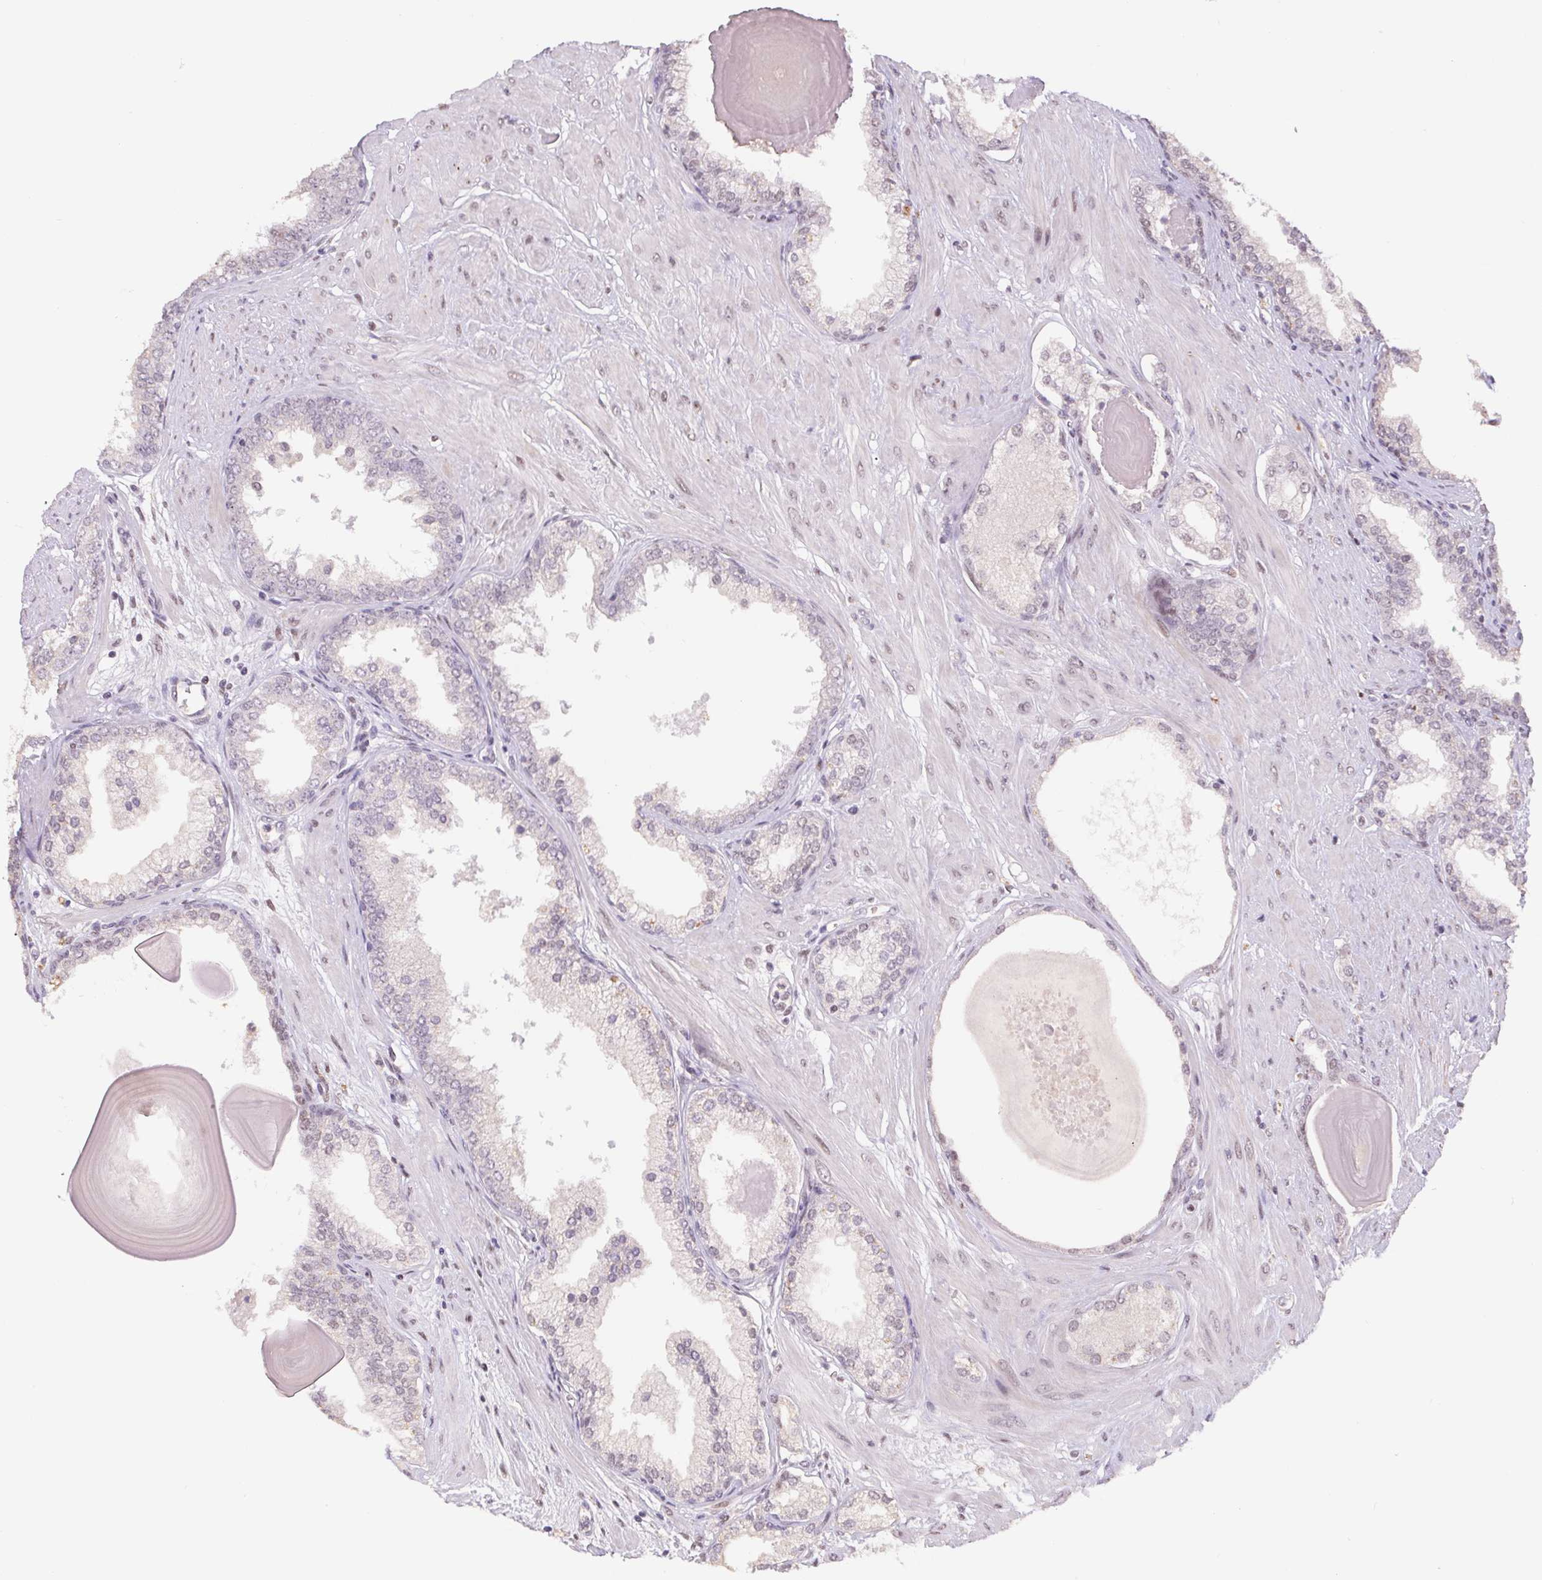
{"staining": {"intensity": "weak", "quantity": "<25%", "location": "nuclear"}, "tissue": "prostate cancer", "cell_type": "Tumor cells", "image_type": "cancer", "snomed": [{"axis": "morphology", "description": "Adenocarcinoma, Low grade"}, {"axis": "topography", "description": "Prostate"}], "caption": "Immunohistochemistry (IHC) image of adenocarcinoma (low-grade) (prostate) stained for a protein (brown), which exhibits no positivity in tumor cells.", "gene": "TRERF1", "patient": {"sex": "male", "age": 64}}